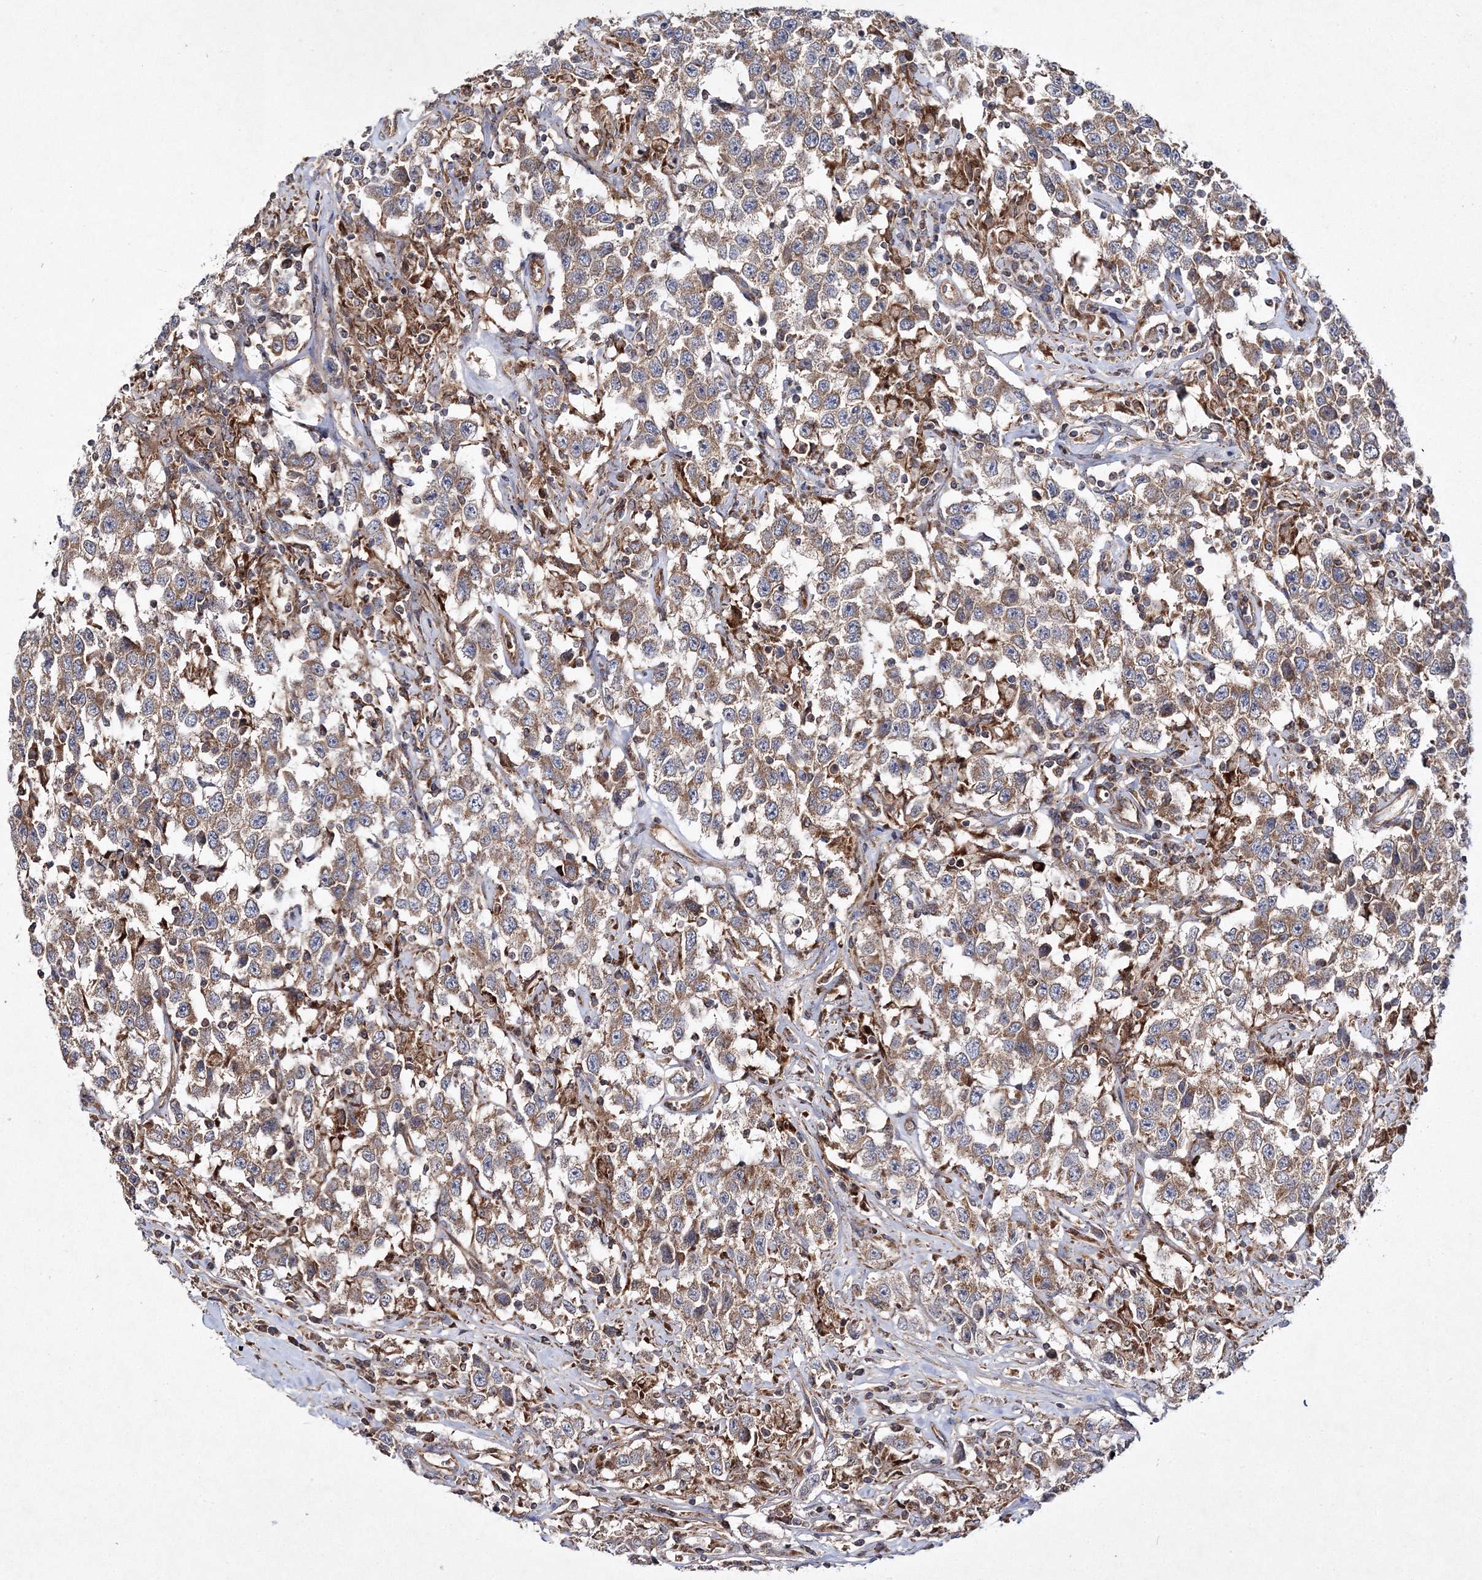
{"staining": {"intensity": "weak", "quantity": ">75%", "location": "cytoplasmic/membranous"}, "tissue": "testis cancer", "cell_type": "Tumor cells", "image_type": "cancer", "snomed": [{"axis": "morphology", "description": "Seminoma, NOS"}, {"axis": "topography", "description": "Testis"}], "caption": "Approximately >75% of tumor cells in testis seminoma exhibit weak cytoplasmic/membranous protein positivity as visualized by brown immunohistochemical staining.", "gene": "DNAJC13", "patient": {"sex": "male", "age": 41}}